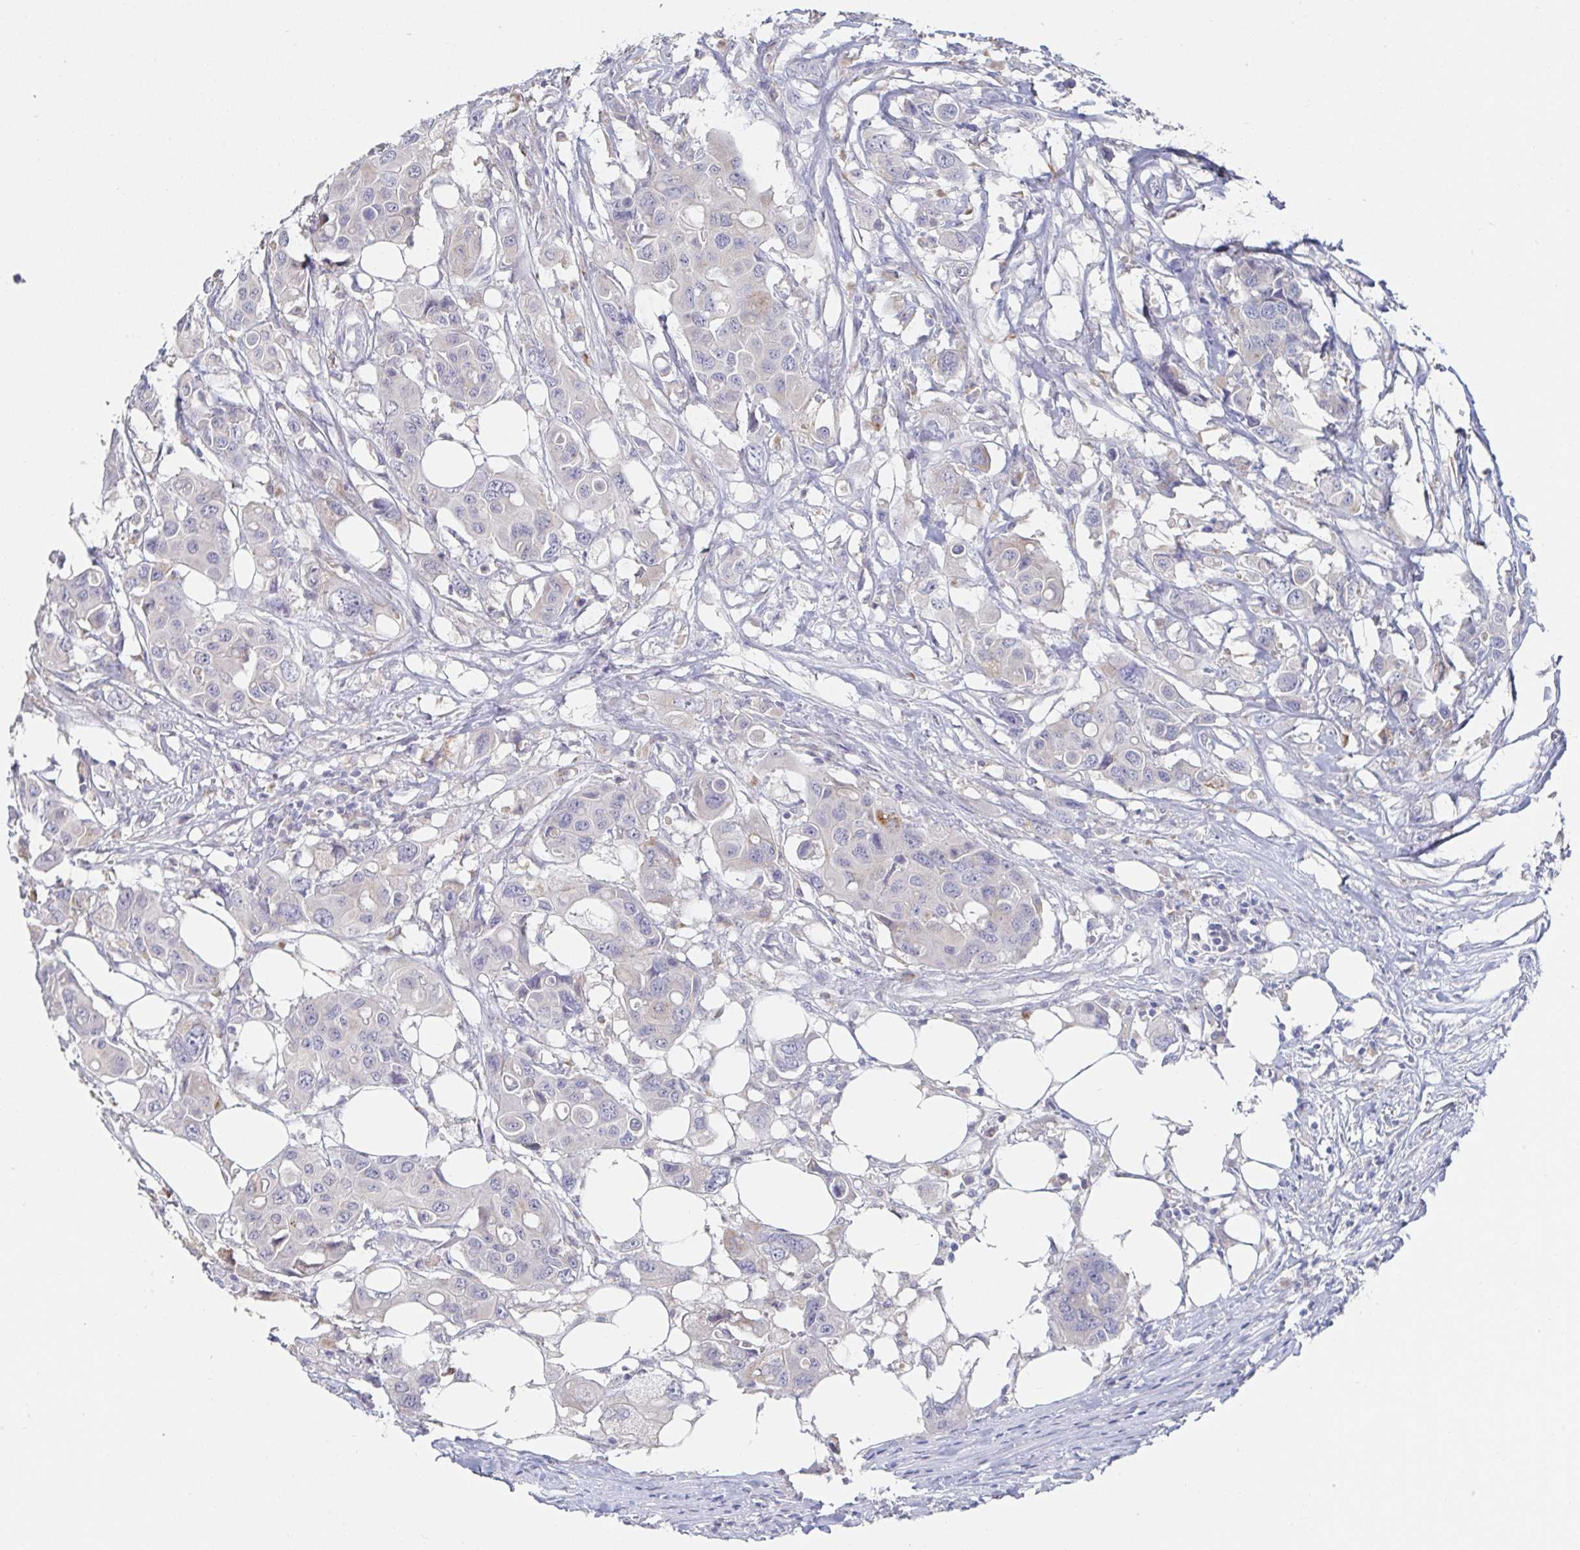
{"staining": {"intensity": "negative", "quantity": "none", "location": "none"}, "tissue": "colorectal cancer", "cell_type": "Tumor cells", "image_type": "cancer", "snomed": [{"axis": "morphology", "description": "Adenocarcinoma, NOS"}, {"axis": "topography", "description": "Colon"}], "caption": "Human adenocarcinoma (colorectal) stained for a protein using immunohistochemistry (IHC) demonstrates no expression in tumor cells.", "gene": "SPPL3", "patient": {"sex": "male", "age": 77}}